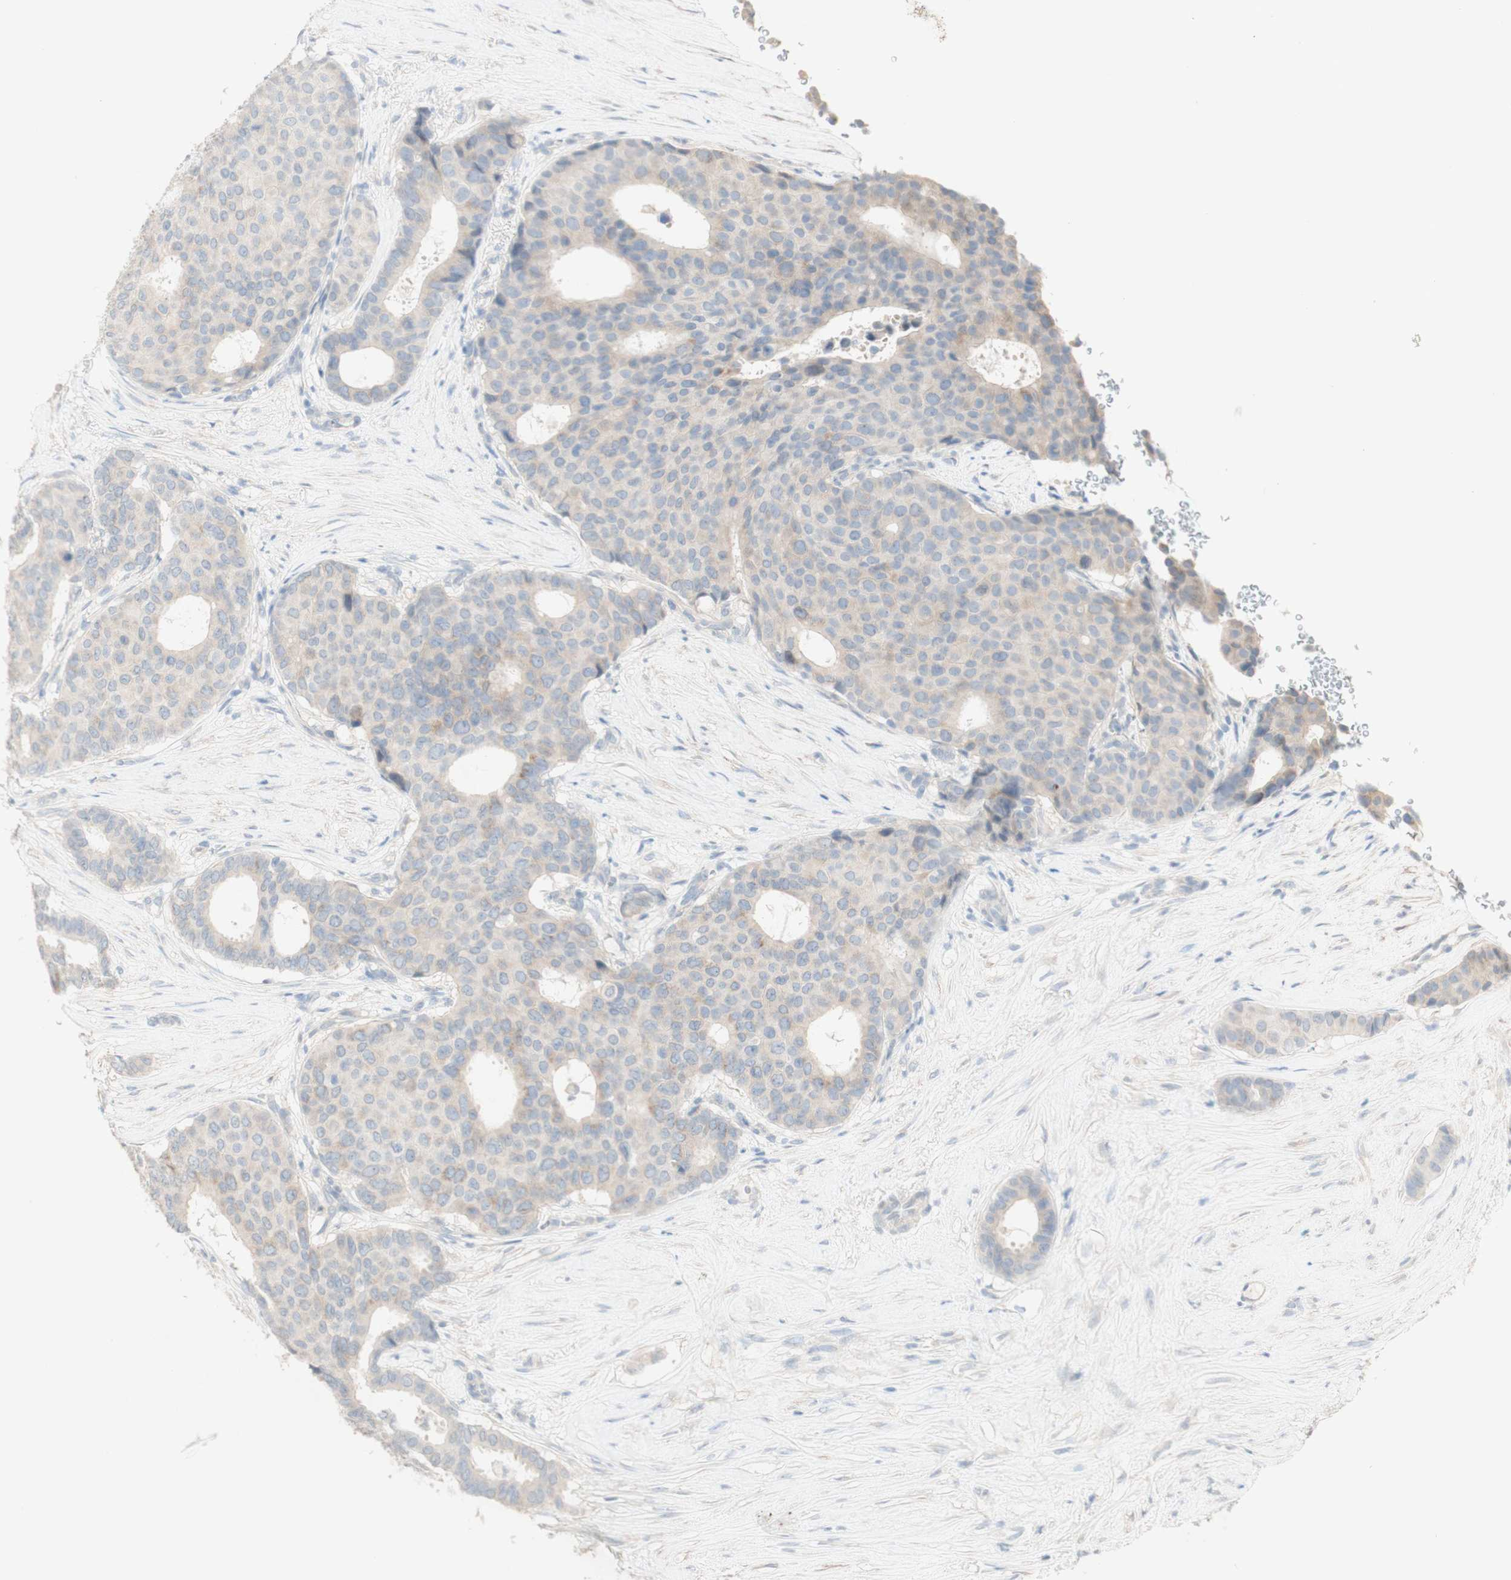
{"staining": {"intensity": "weak", "quantity": "25%-75%", "location": "cytoplasmic/membranous"}, "tissue": "breast cancer", "cell_type": "Tumor cells", "image_type": "cancer", "snomed": [{"axis": "morphology", "description": "Duct carcinoma"}, {"axis": "topography", "description": "Breast"}], "caption": "Breast invasive ductal carcinoma stained with a brown dye shows weak cytoplasmic/membranous positive expression in about 25%-75% of tumor cells.", "gene": "MANEA", "patient": {"sex": "female", "age": 75}}